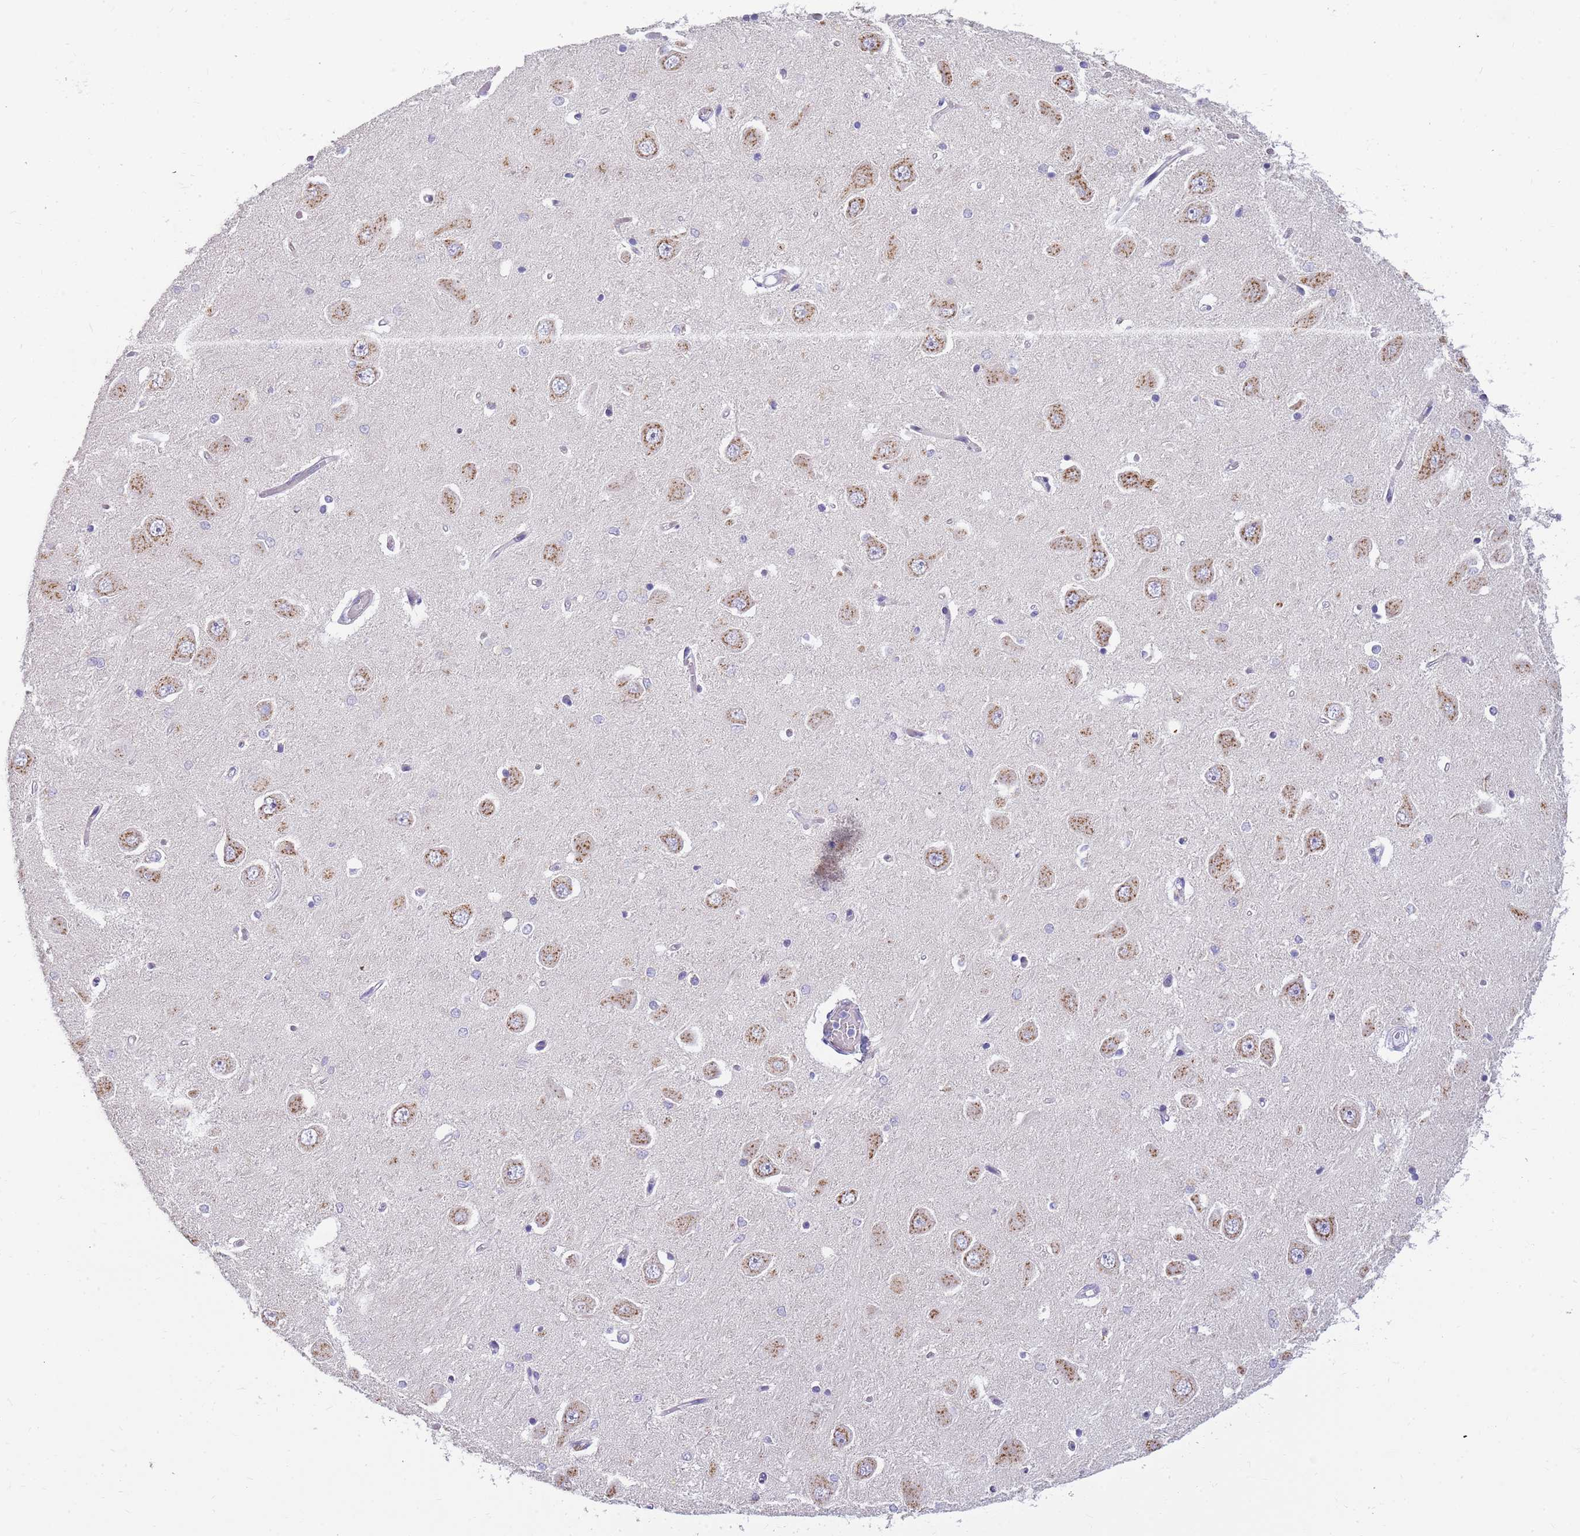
{"staining": {"intensity": "negative", "quantity": "none", "location": "none"}, "tissue": "hippocampus", "cell_type": "Glial cells", "image_type": "normal", "snomed": [{"axis": "morphology", "description": "Normal tissue, NOS"}, {"axis": "topography", "description": "Hippocampus"}], "caption": "This histopathology image is of unremarkable hippocampus stained with immunohistochemistry to label a protein in brown with the nuclei are counter-stained blue. There is no staining in glial cells. (DAB immunohistochemistry with hematoxylin counter stain).", "gene": "DNAJA3", "patient": {"sex": "male", "age": 45}}